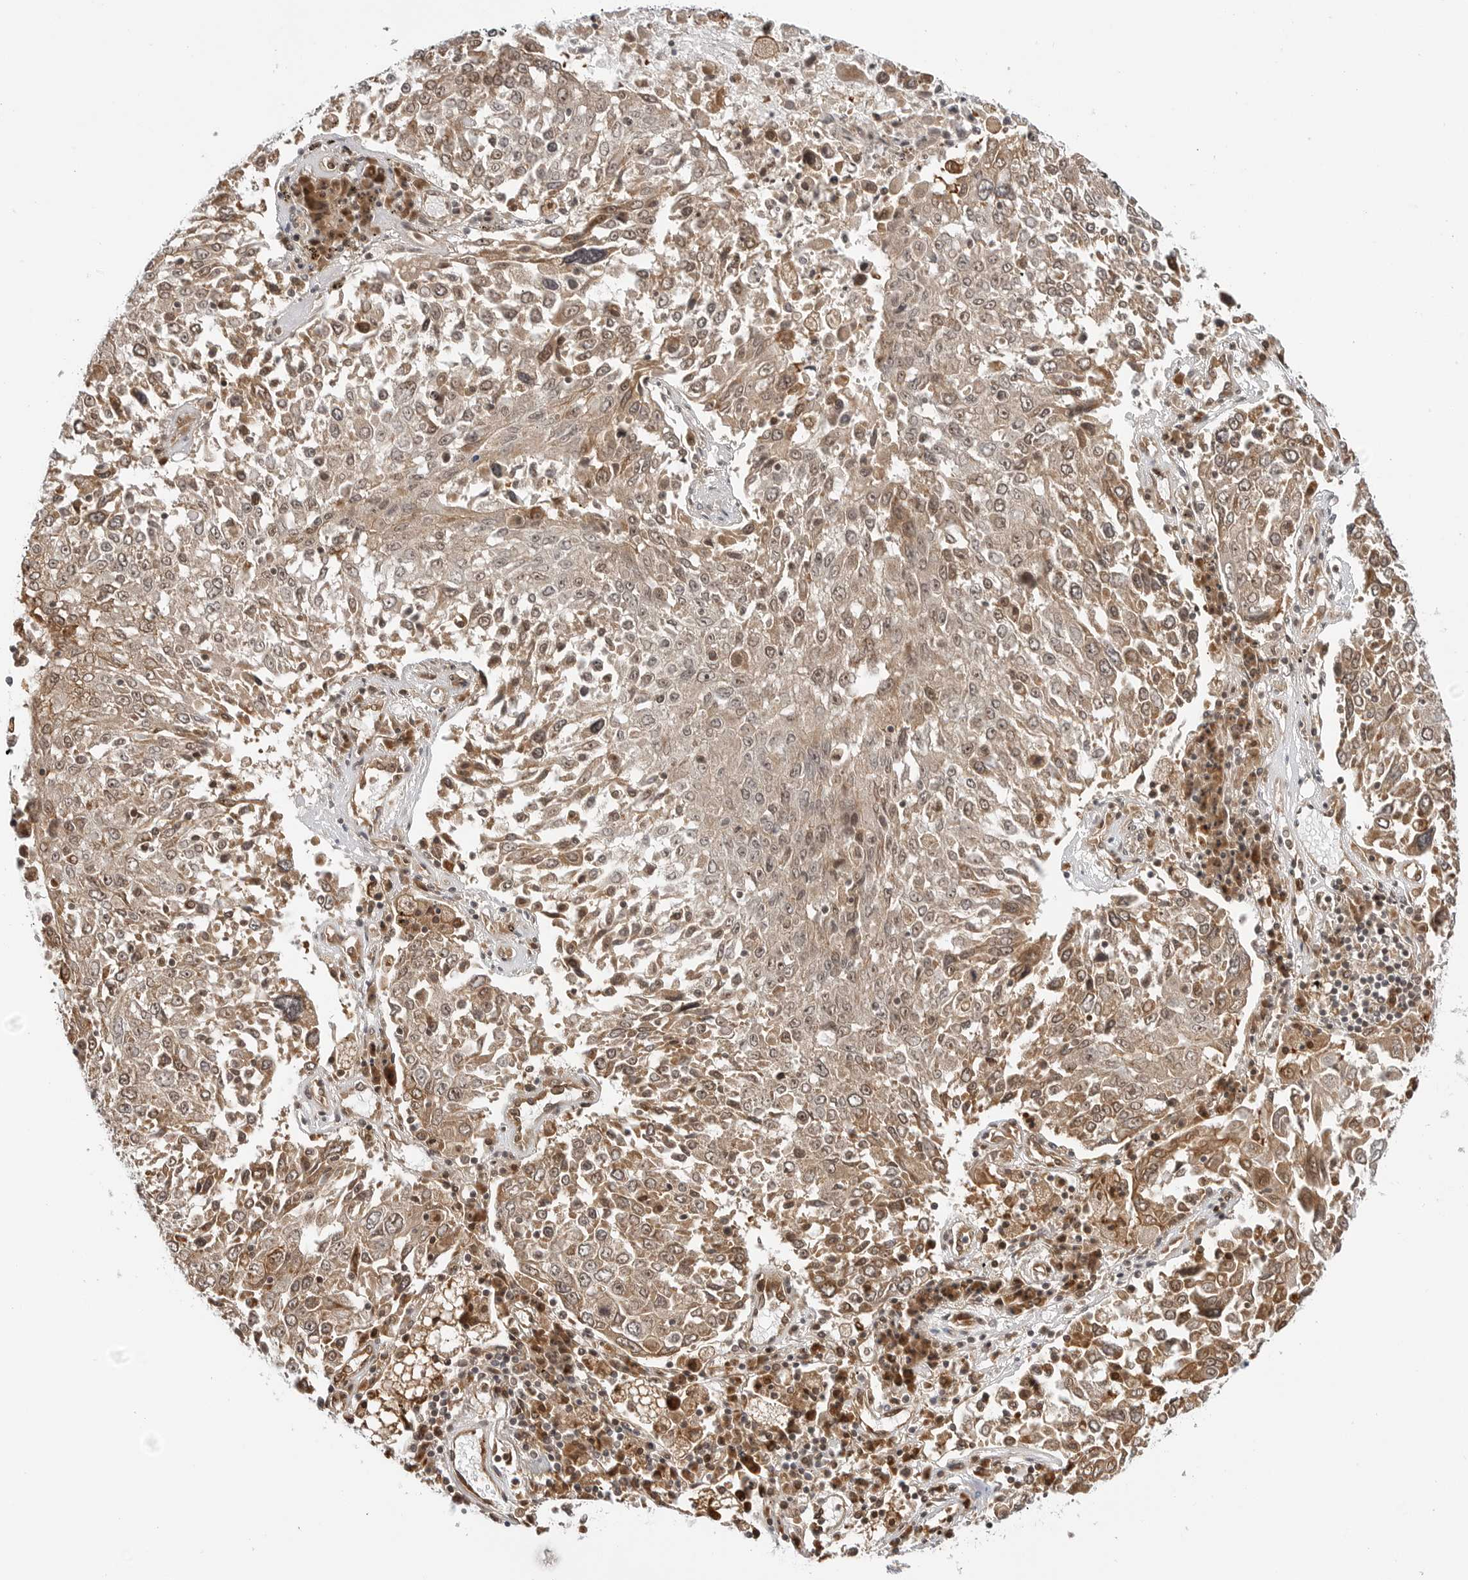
{"staining": {"intensity": "weak", "quantity": ">75%", "location": "cytoplasmic/membranous,nuclear"}, "tissue": "lung cancer", "cell_type": "Tumor cells", "image_type": "cancer", "snomed": [{"axis": "morphology", "description": "Squamous cell carcinoma, NOS"}, {"axis": "topography", "description": "Lung"}], "caption": "The micrograph demonstrates immunohistochemical staining of lung cancer (squamous cell carcinoma). There is weak cytoplasmic/membranous and nuclear expression is seen in about >75% of tumor cells. (Stains: DAB (3,3'-diaminobenzidine) in brown, nuclei in blue, Microscopy: brightfield microscopy at high magnification).", "gene": "TIPRL", "patient": {"sex": "male", "age": 65}}